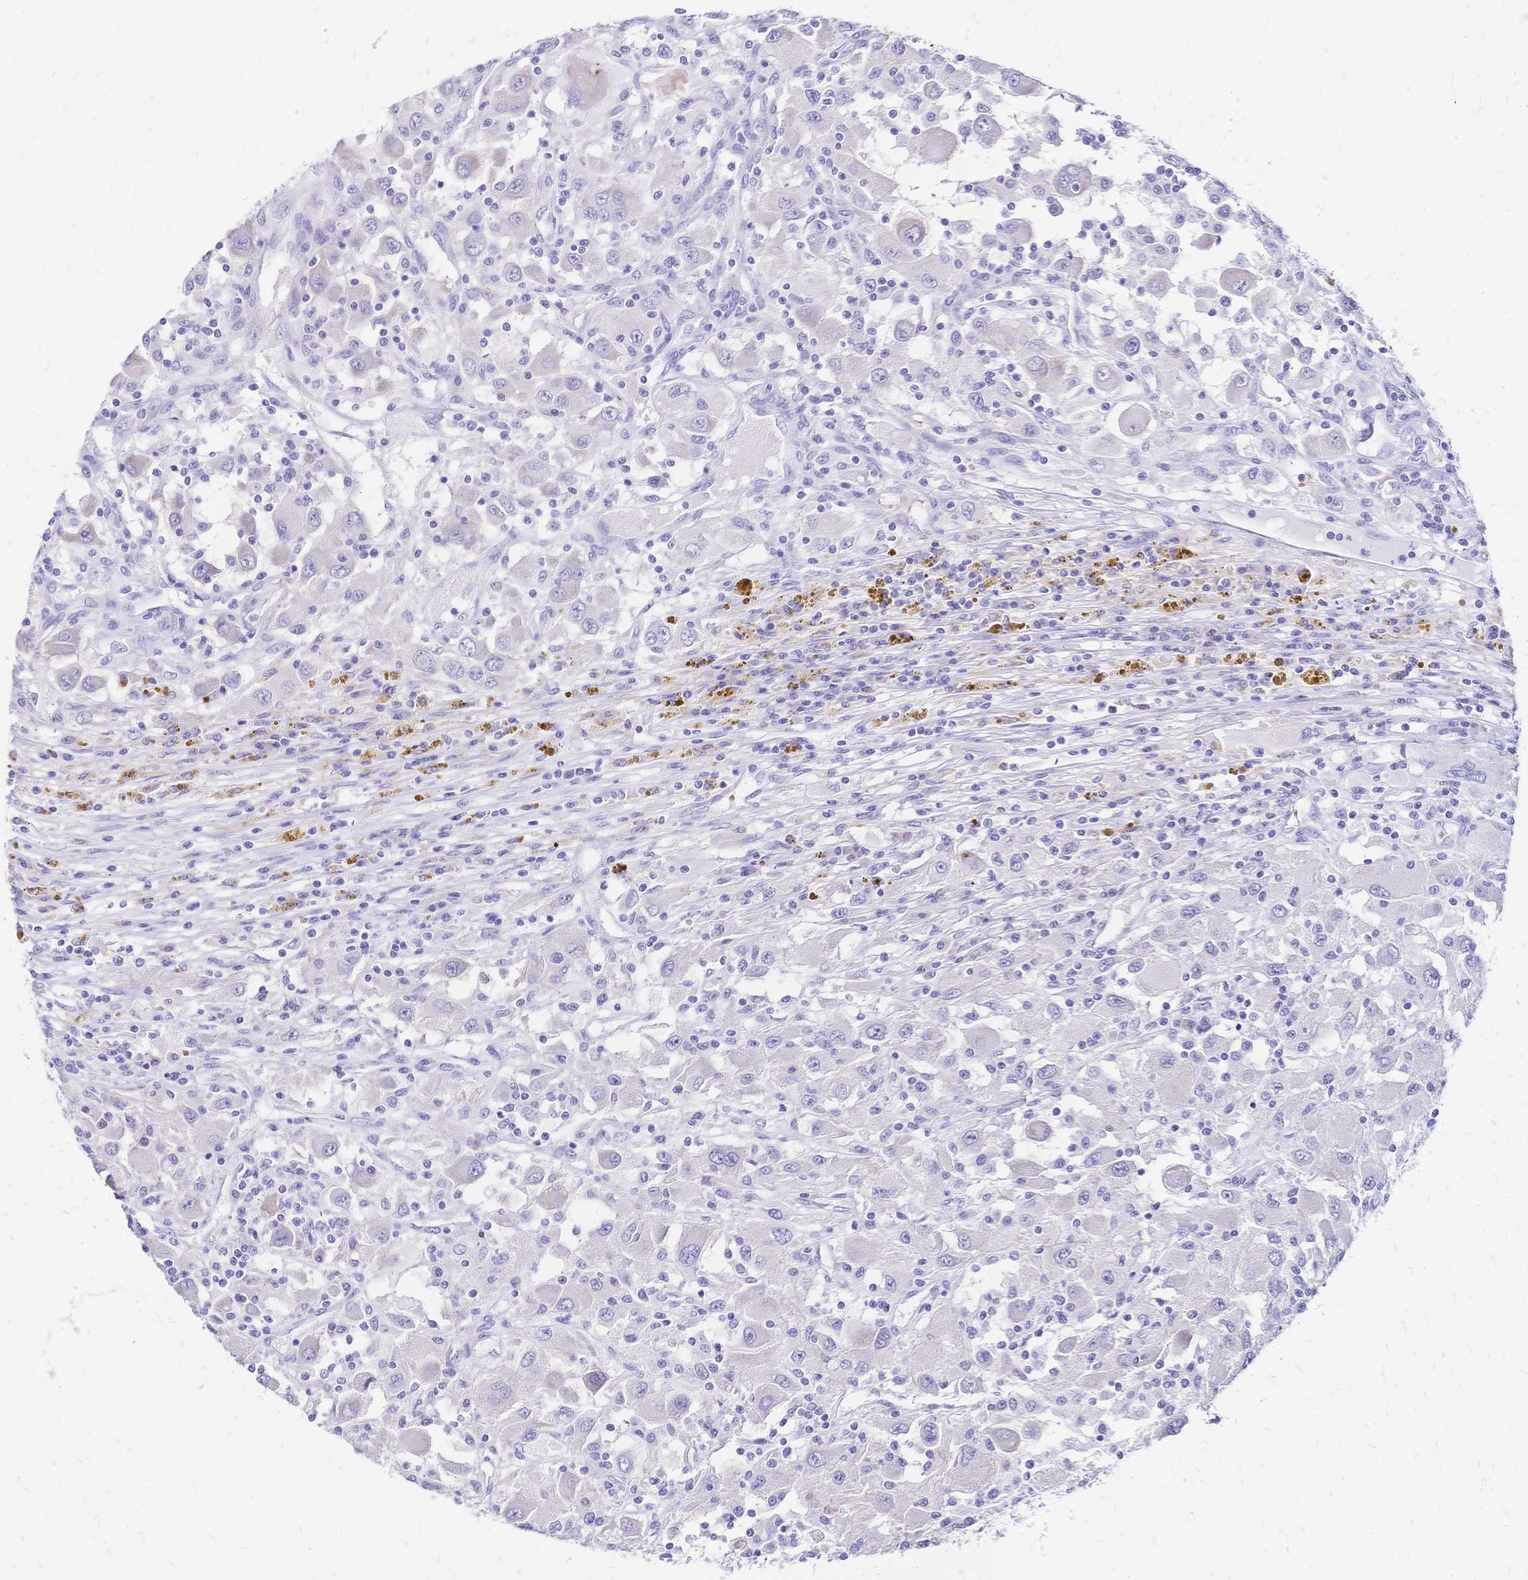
{"staining": {"intensity": "negative", "quantity": "none", "location": "none"}, "tissue": "renal cancer", "cell_type": "Tumor cells", "image_type": "cancer", "snomed": [{"axis": "morphology", "description": "Adenocarcinoma, NOS"}, {"axis": "topography", "description": "Kidney"}], "caption": "A micrograph of adenocarcinoma (renal) stained for a protein shows no brown staining in tumor cells.", "gene": "GRB7", "patient": {"sex": "female", "age": 67}}